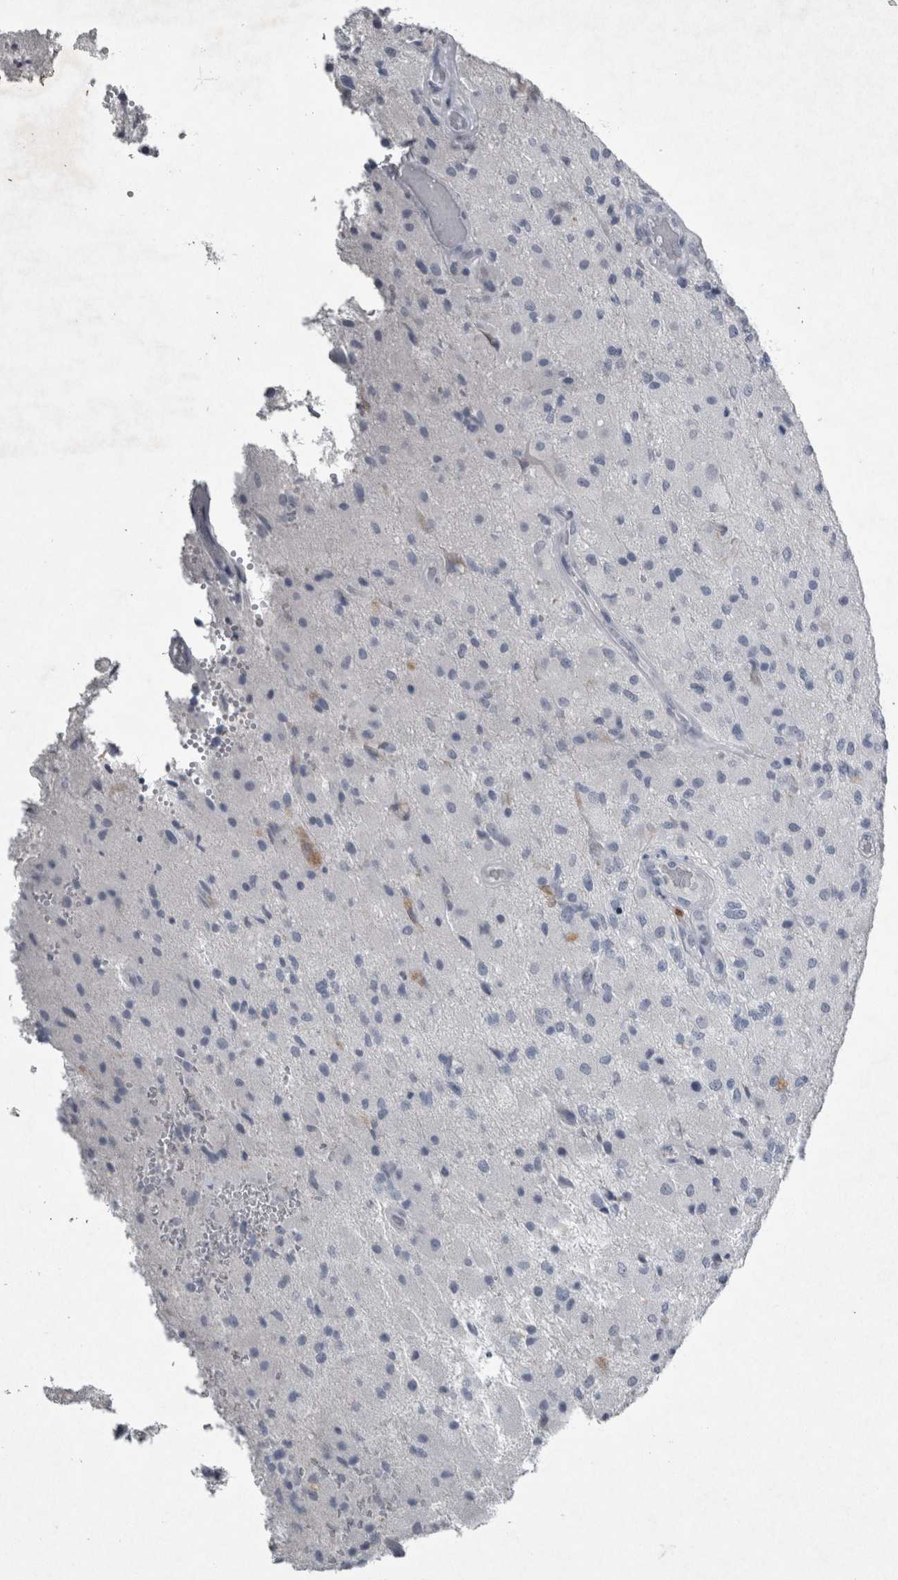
{"staining": {"intensity": "negative", "quantity": "none", "location": "none"}, "tissue": "glioma", "cell_type": "Tumor cells", "image_type": "cancer", "snomed": [{"axis": "morphology", "description": "Normal tissue, NOS"}, {"axis": "morphology", "description": "Glioma, malignant, High grade"}, {"axis": "topography", "description": "Cerebral cortex"}], "caption": "Image shows no protein positivity in tumor cells of glioma tissue.", "gene": "PDX1", "patient": {"sex": "male", "age": 77}}